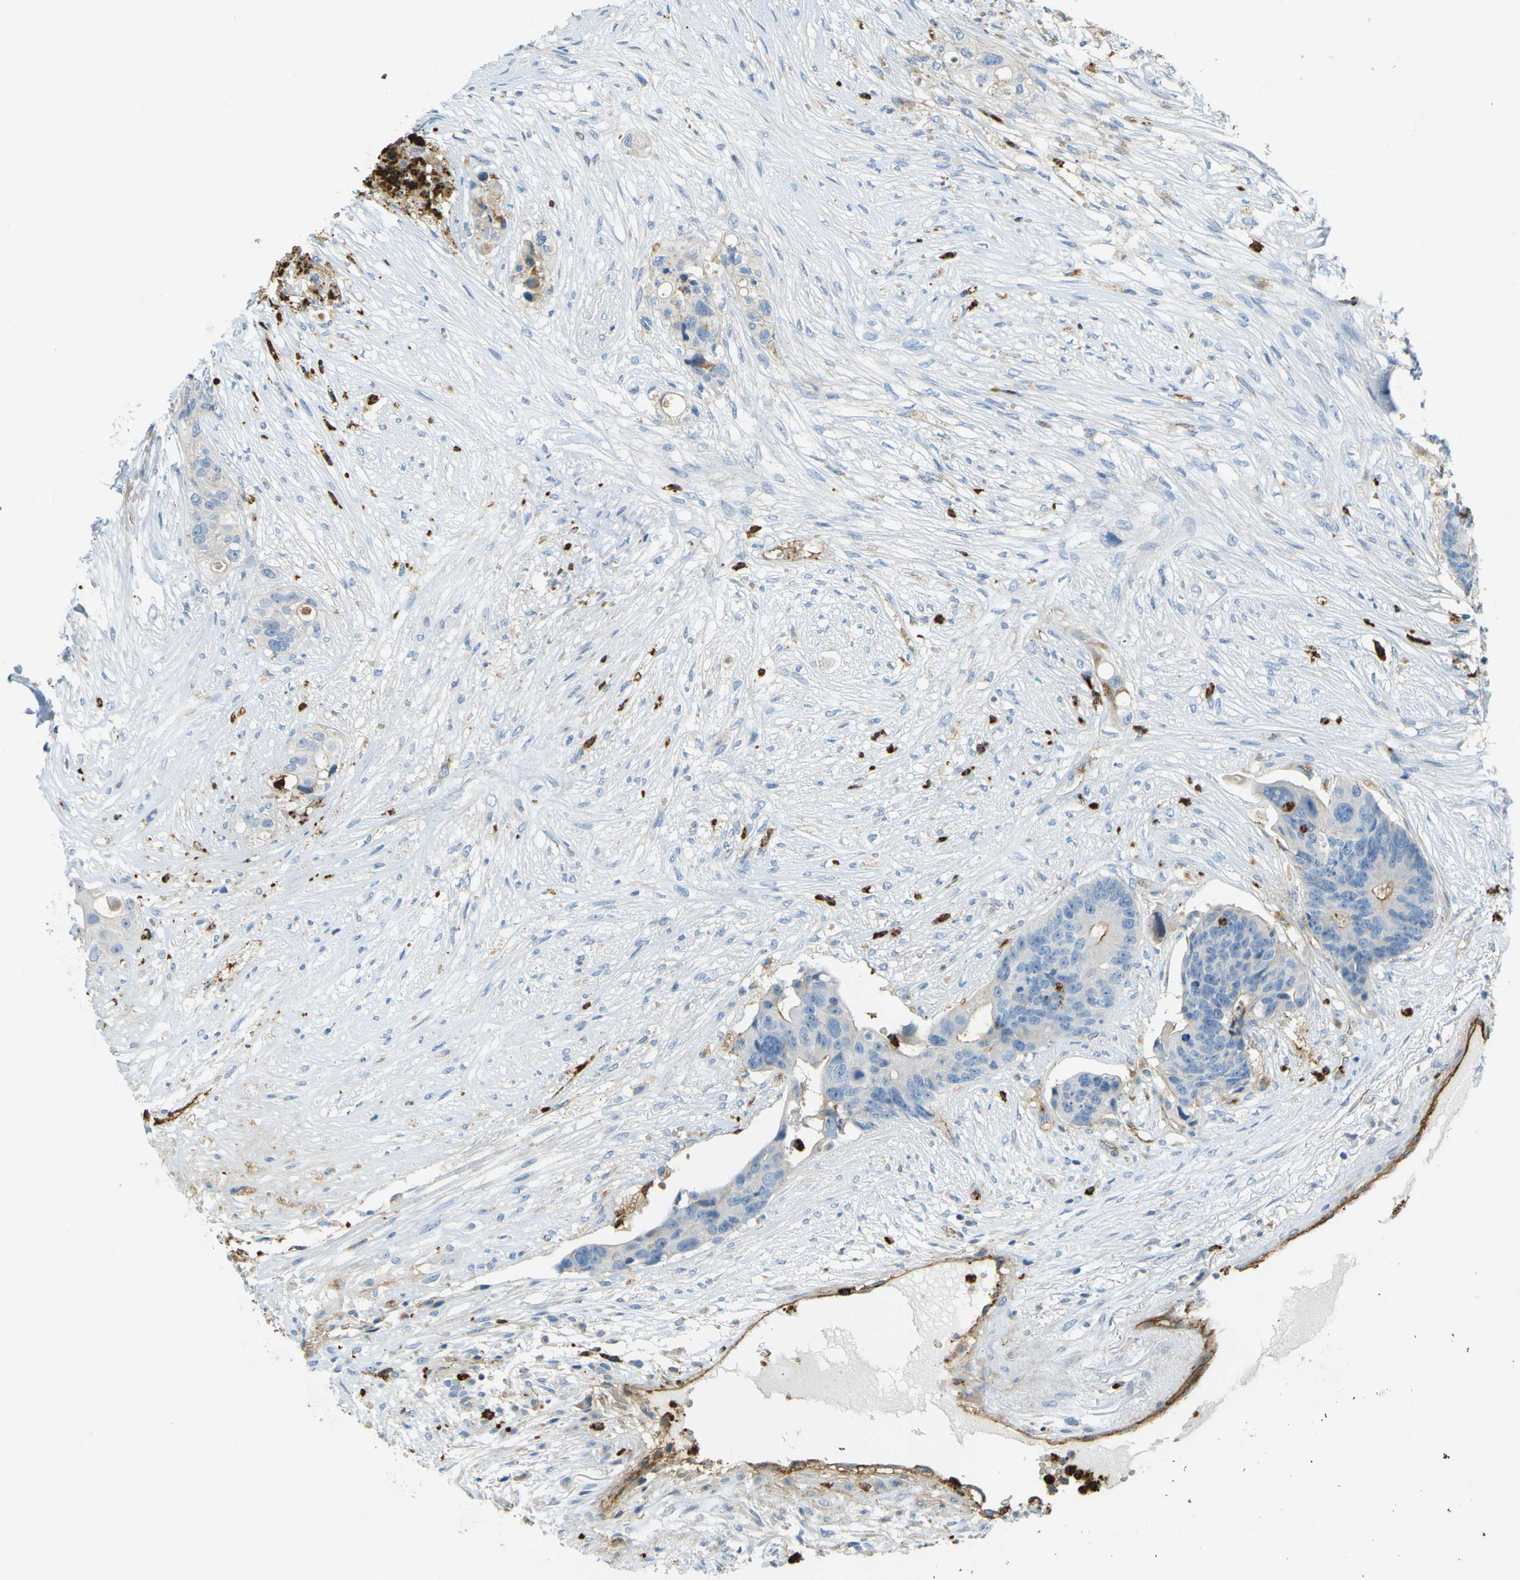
{"staining": {"intensity": "moderate", "quantity": "<25%", "location": "cytoplasmic/membranous"}, "tissue": "colorectal cancer", "cell_type": "Tumor cells", "image_type": "cancer", "snomed": [{"axis": "morphology", "description": "Adenocarcinoma, NOS"}, {"axis": "topography", "description": "Colon"}], "caption": "Colorectal cancer (adenocarcinoma) was stained to show a protein in brown. There is low levels of moderate cytoplasmic/membranous staining in approximately <25% of tumor cells.", "gene": "PLXDC1", "patient": {"sex": "female", "age": 57}}